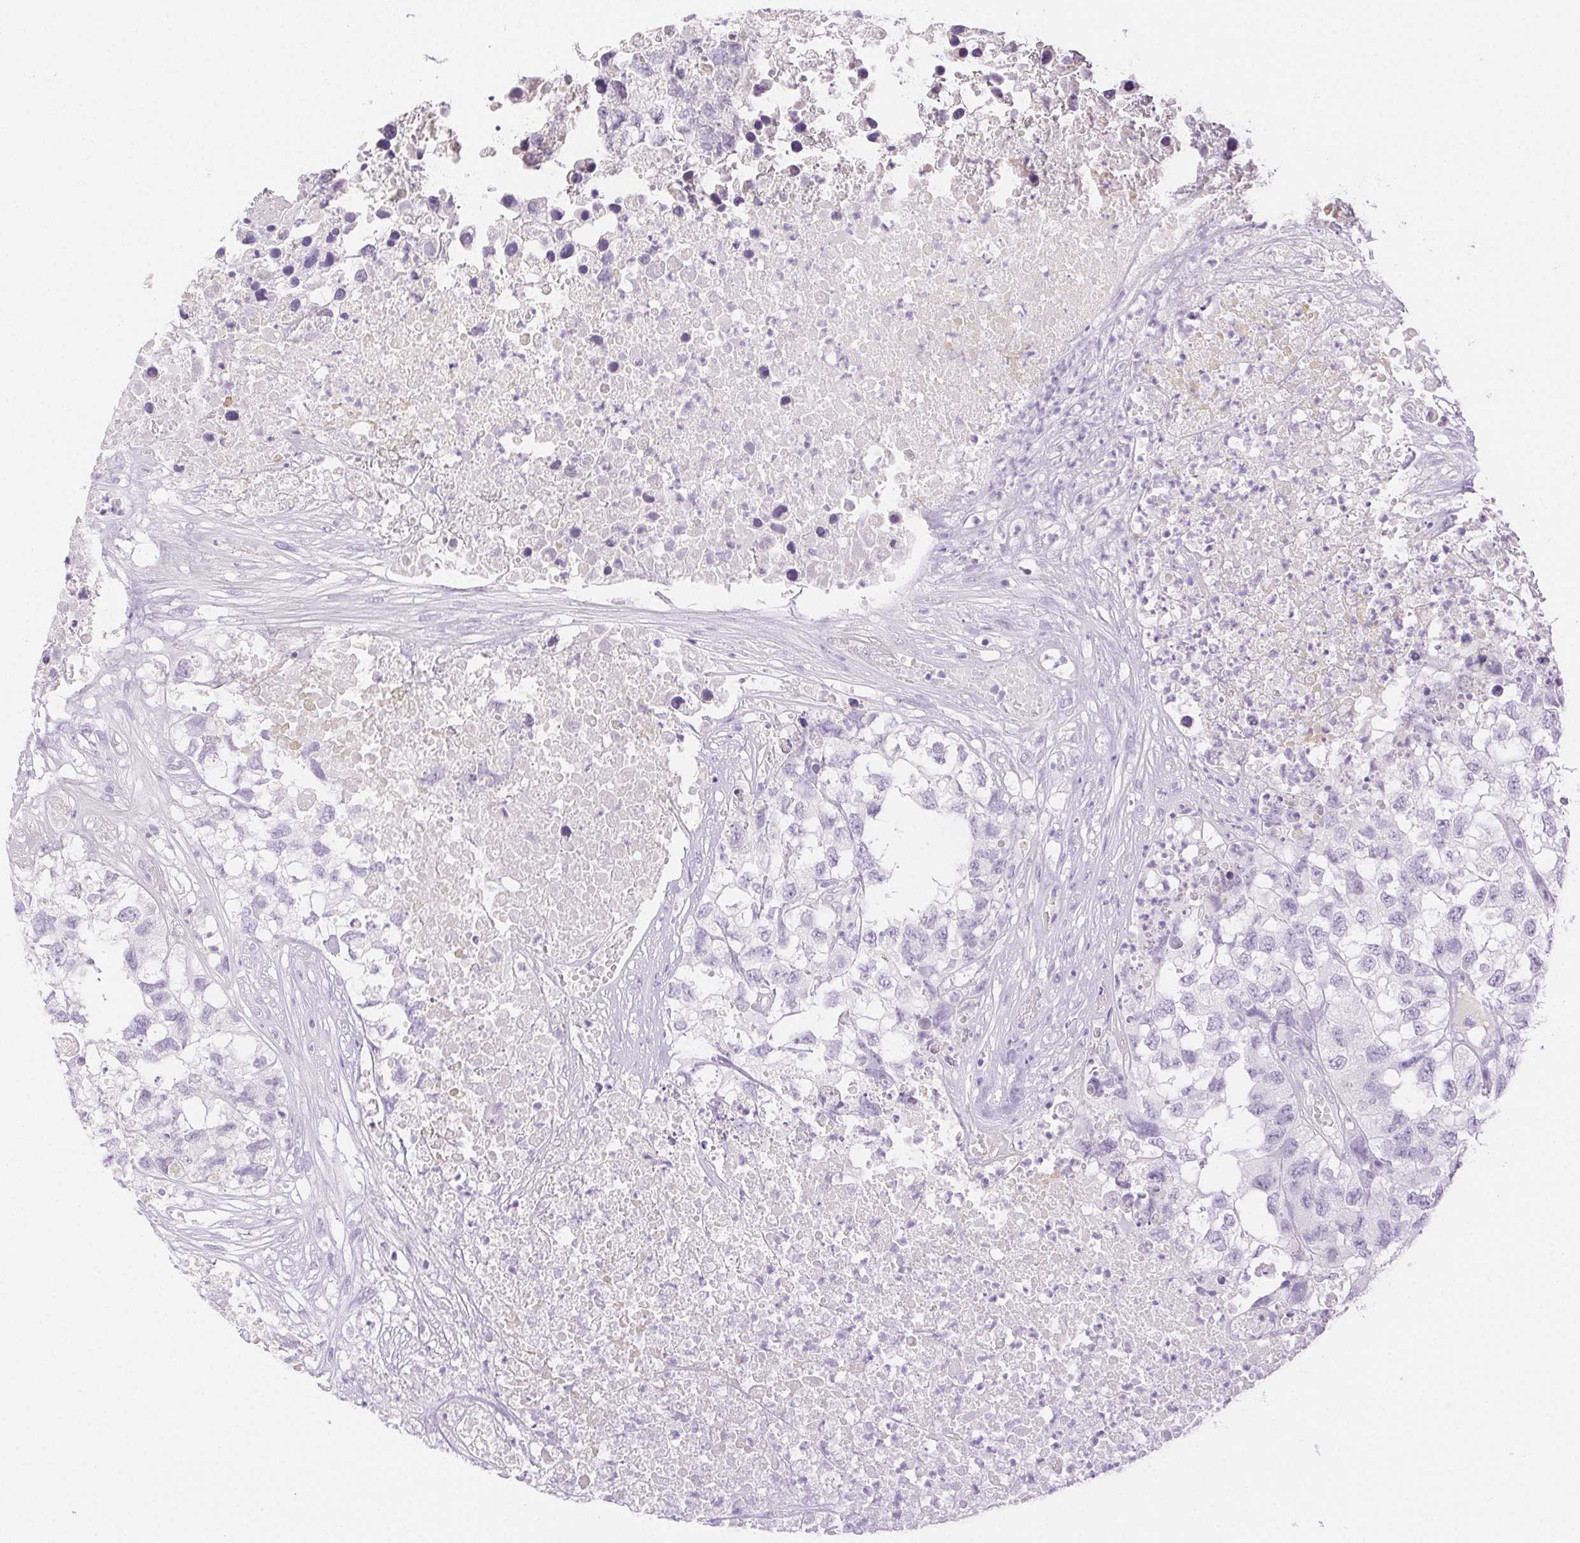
{"staining": {"intensity": "negative", "quantity": "none", "location": "none"}, "tissue": "testis cancer", "cell_type": "Tumor cells", "image_type": "cancer", "snomed": [{"axis": "morphology", "description": "Carcinoma, Embryonal, NOS"}, {"axis": "topography", "description": "Testis"}], "caption": "Tumor cells are negative for protein expression in human testis embryonal carcinoma. The staining was performed using DAB to visualize the protein expression in brown, while the nuclei were stained in blue with hematoxylin (Magnification: 20x).", "gene": "SPACA4", "patient": {"sex": "male", "age": 83}}